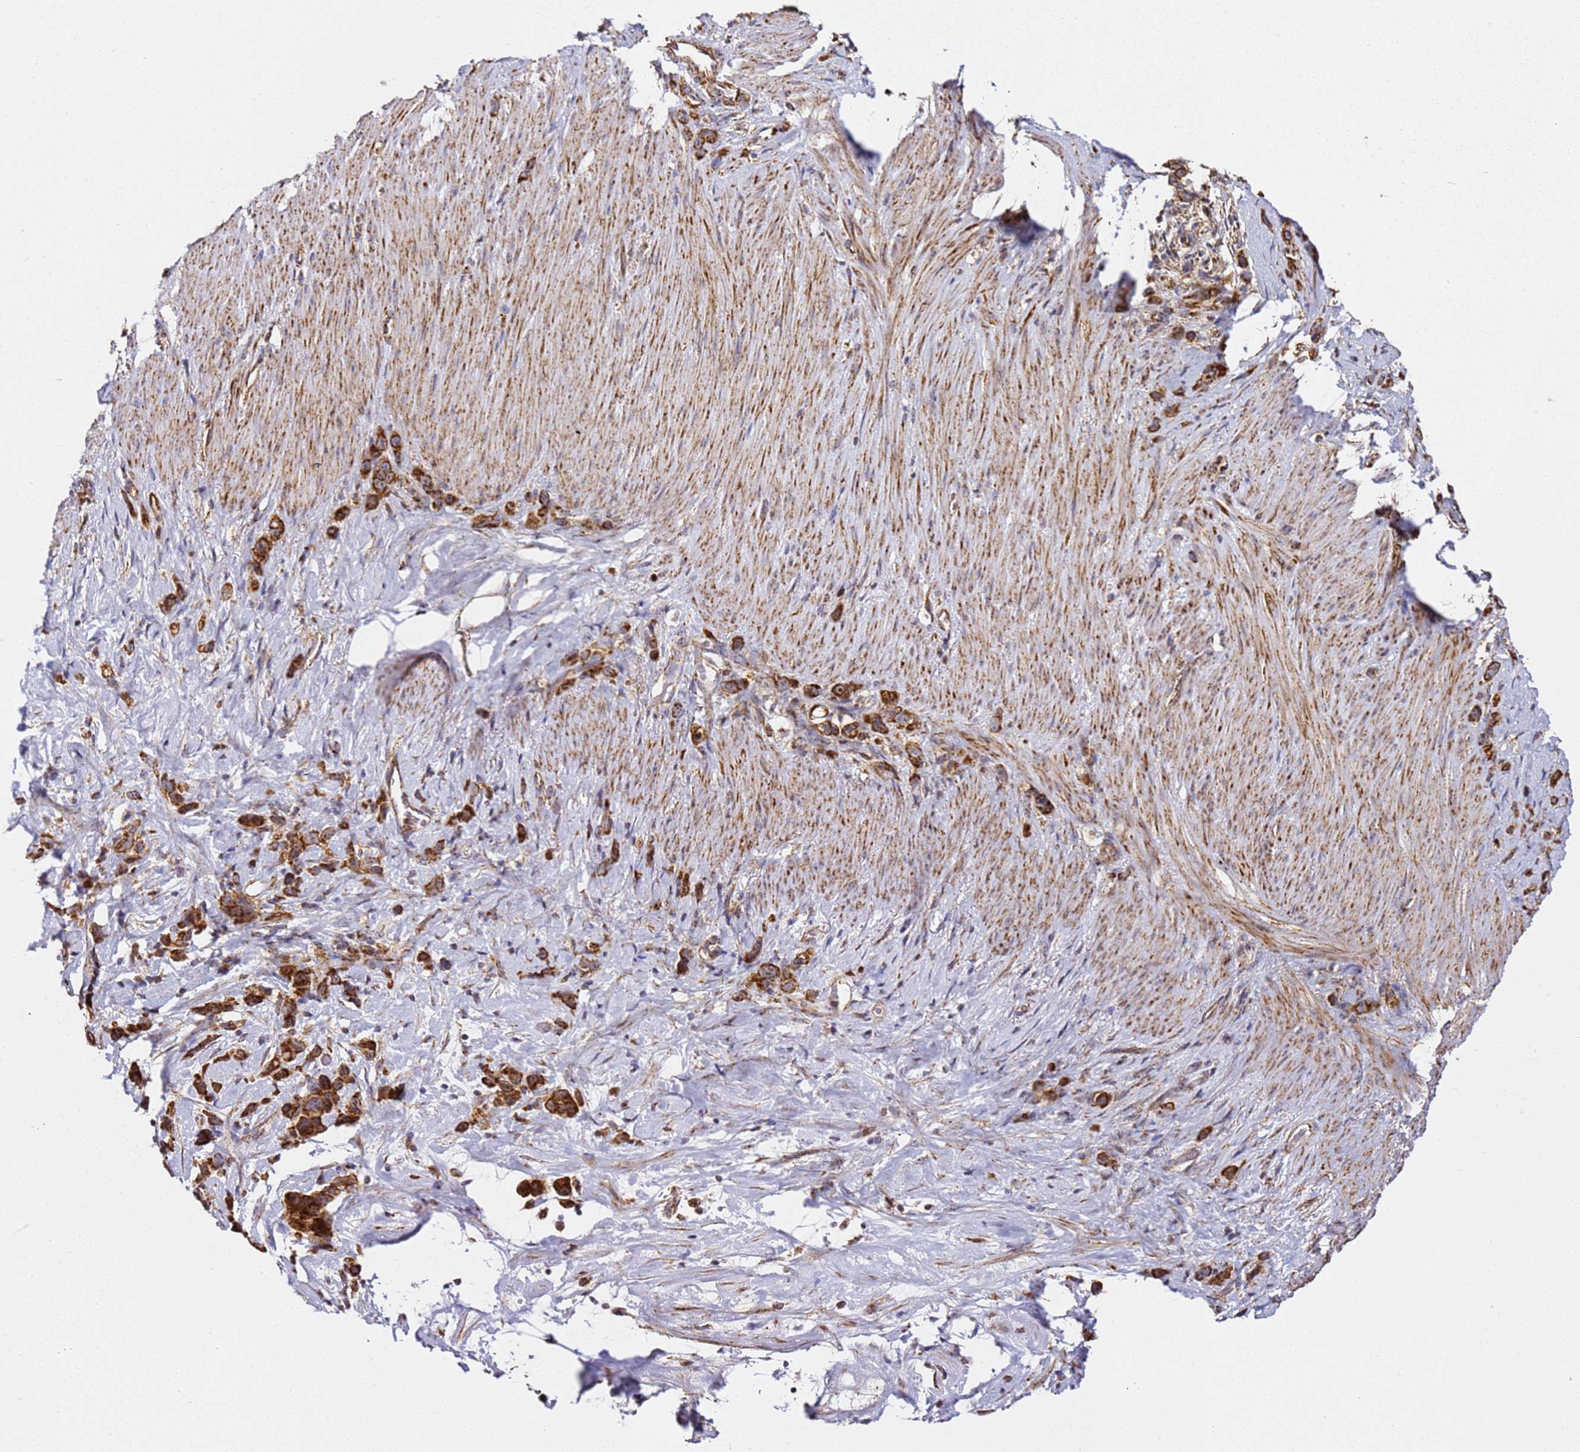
{"staining": {"intensity": "strong", "quantity": ">75%", "location": "cytoplasmic/membranous"}, "tissue": "stomach cancer", "cell_type": "Tumor cells", "image_type": "cancer", "snomed": [{"axis": "morphology", "description": "Adenocarcinoma, NOS"}, {"axis": "topography", "description": "Stomach"}], "caption": "Stomach cancer tissue exhibits strong cytoplasmic/membranous positivity in approximately >75% of tumor cells, visualized by immunohistochemistry. Ihc stains the protein of interest in brown and the nuclei are stained blue.", "gene": "NDUFA3", "patient": {"sex": "female", "age": 65}}